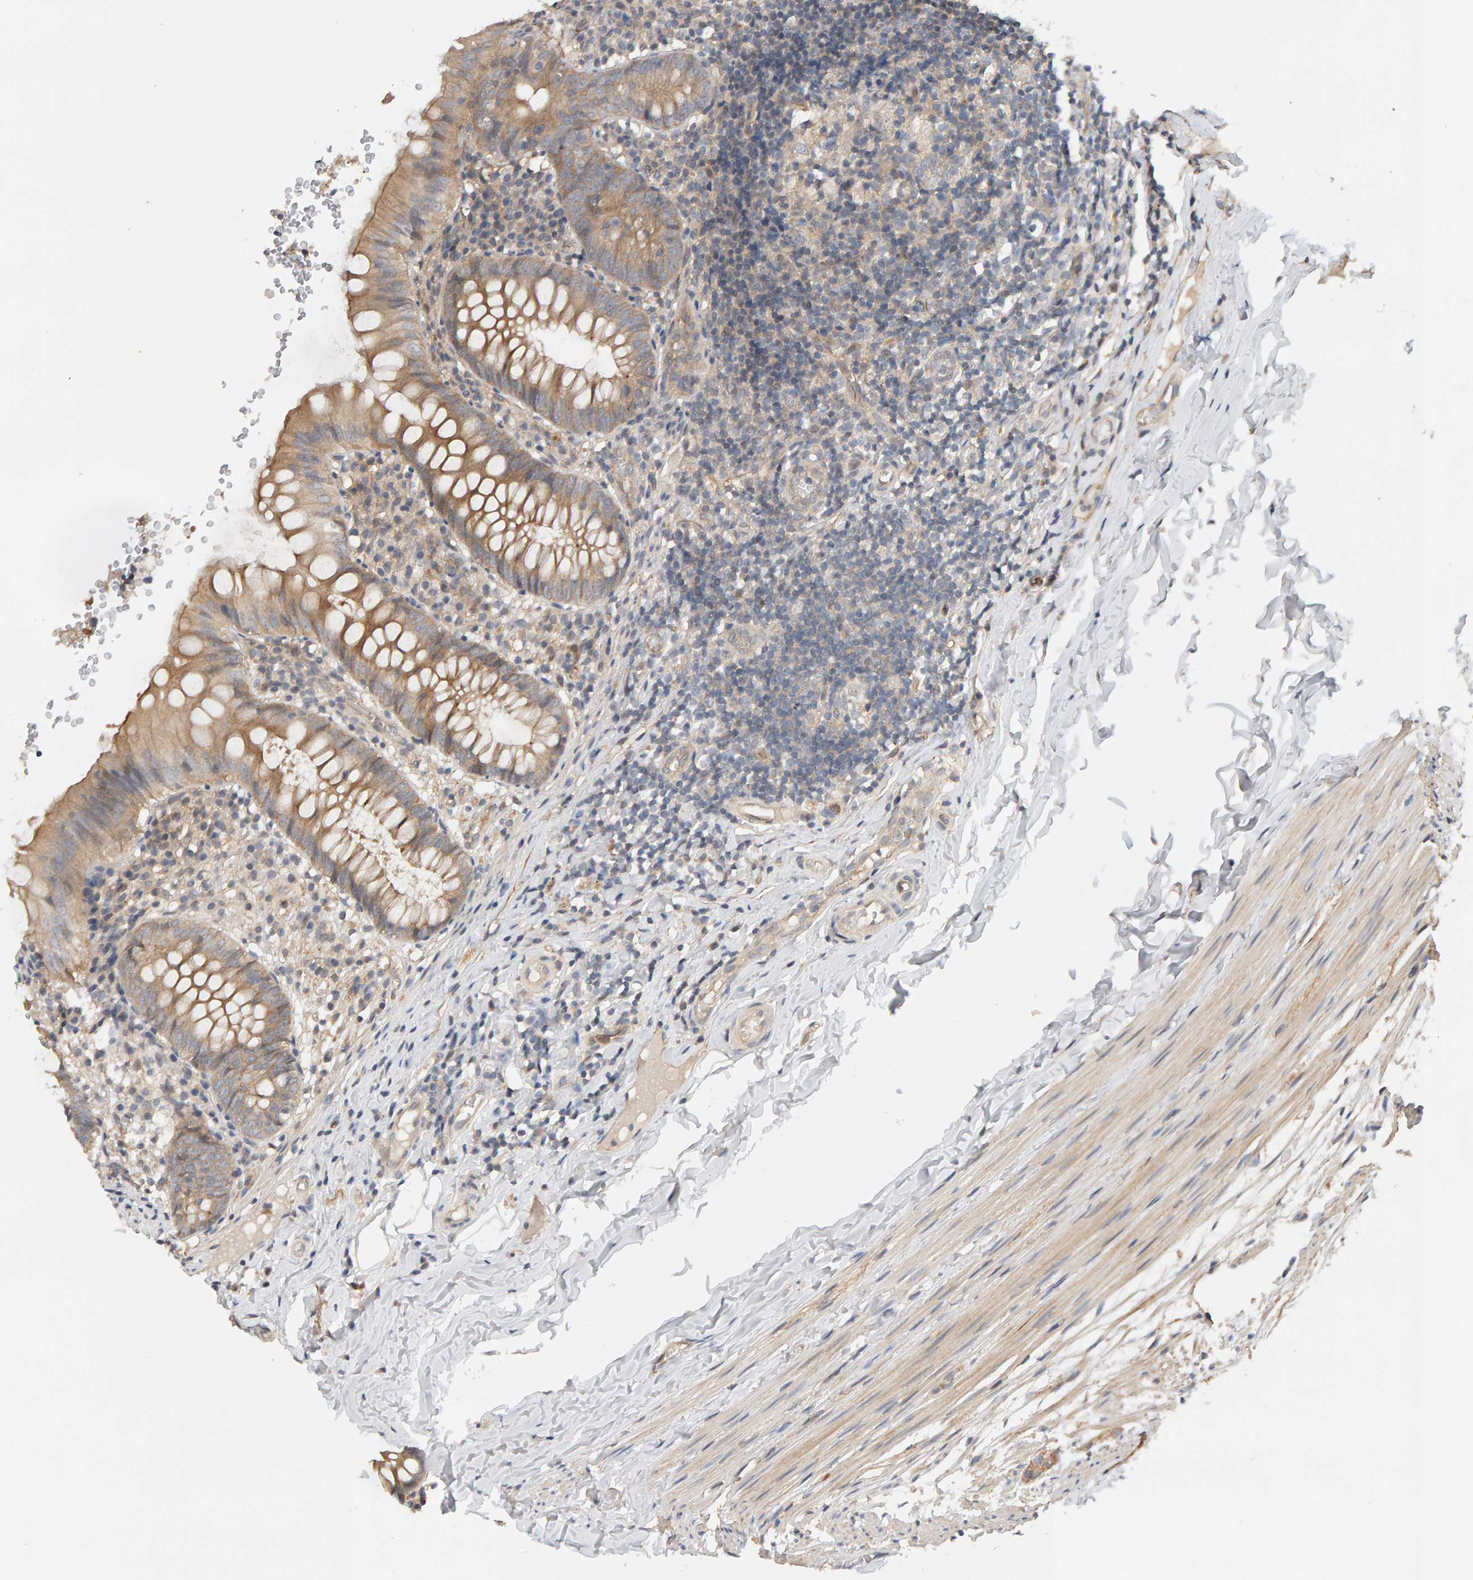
{"staining": {"intensity": "weak", "quantity": ">75%", "location": "cytoplasmic/membranous"}, "tissue": "appendix", "cell_type": "Glandular cells", "image_type": "normal", "snomed": [{"axis": "morphology", "description": "Normal tissue, NOS"}, {"axis": "topography", "description": "Appendix"}], "caption": "Protein staining exhibits weak cytoplasmic/membranous positivity in about >75% of glandular cells in unremarkable appendix.", "gene": "PPP1R16A", "patient": {"sex": "male", "age": 8}}